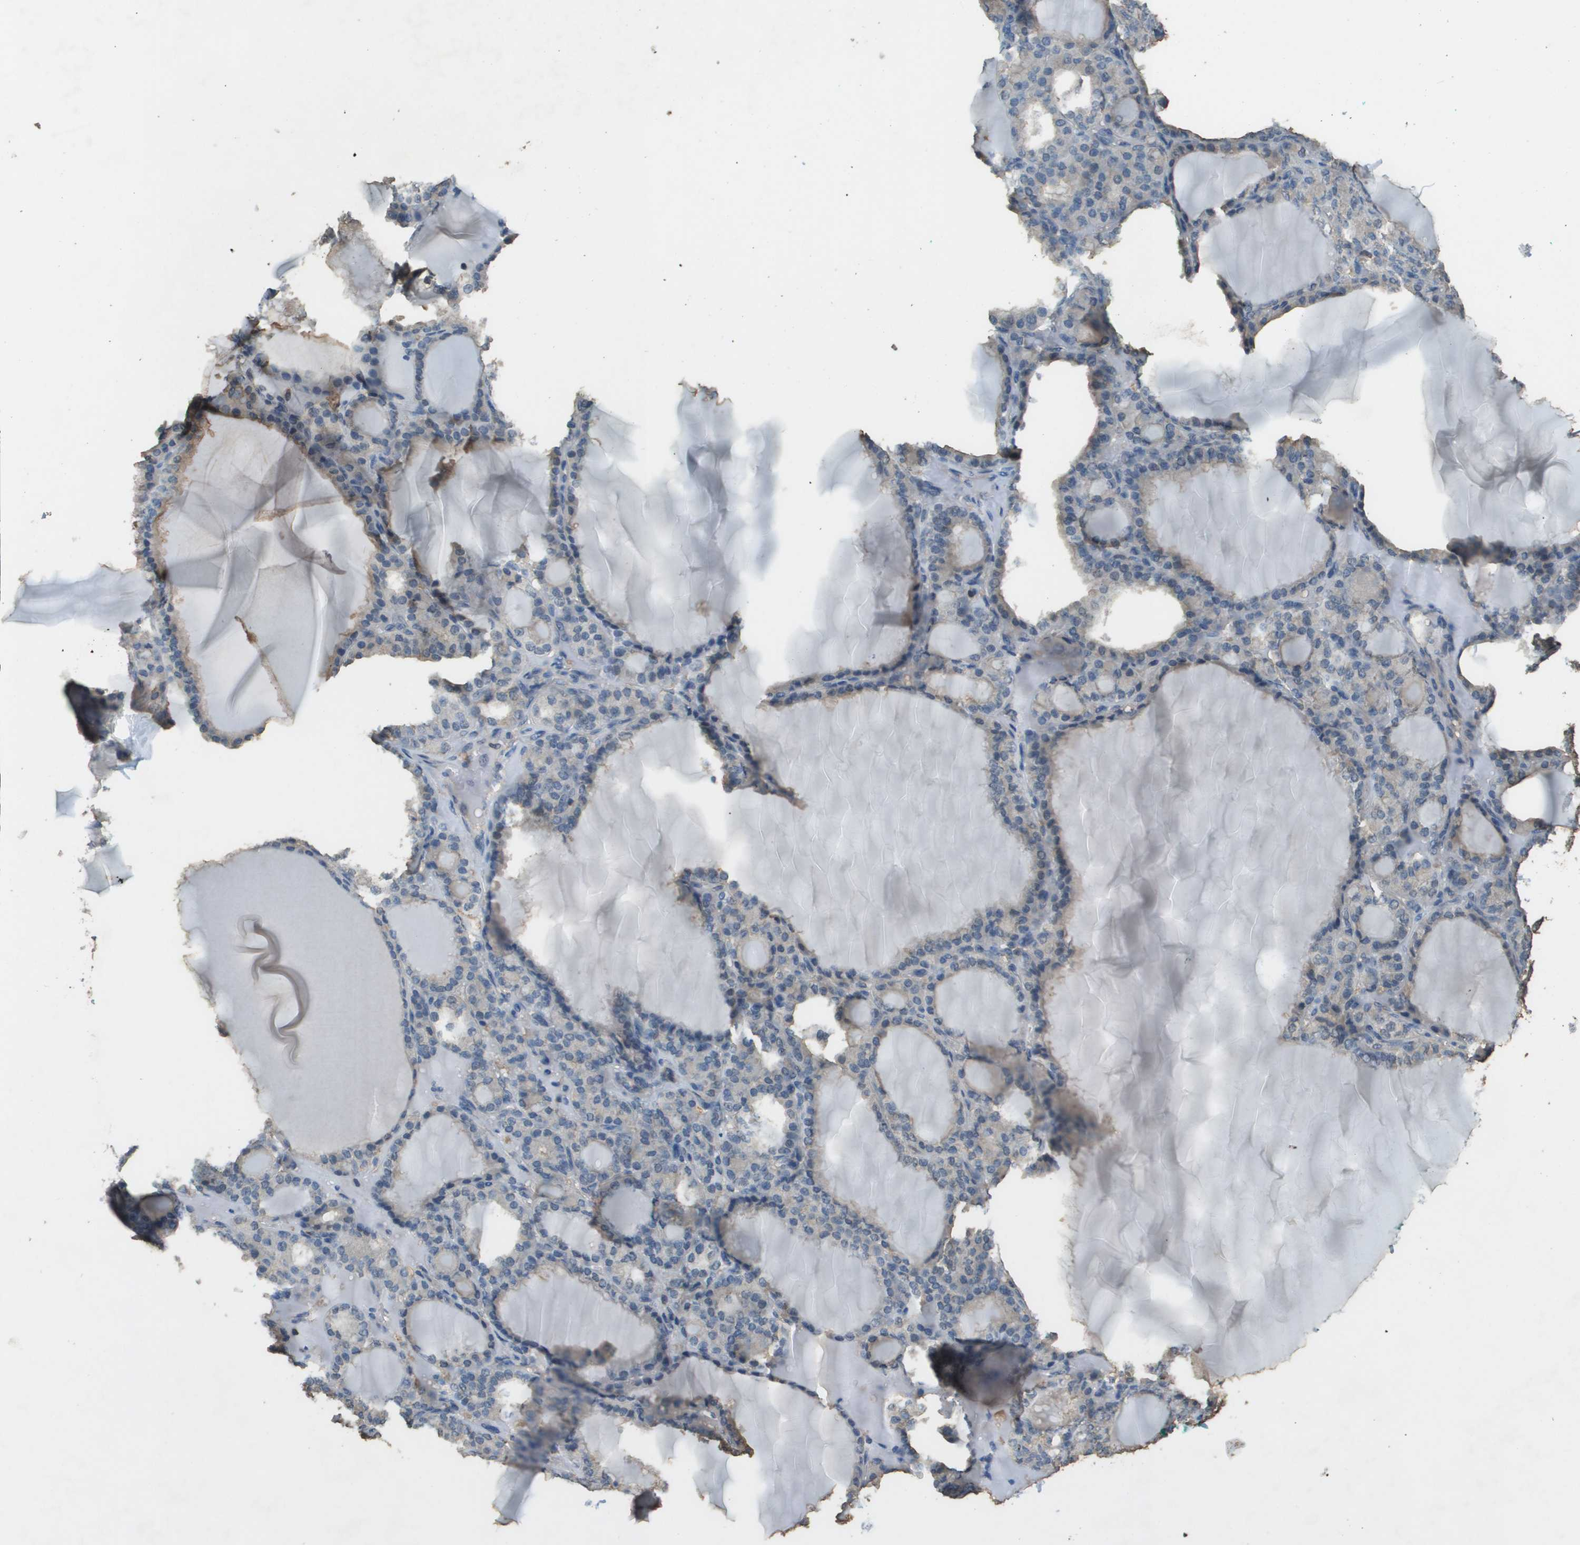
{"staining": {"intensity": "weak", "quantity": "<25%", "location": "cytoplasmic/membranous"}, "tissue": "thyroid gland", "cell_type": "Glandular cells", "image_type": "normal", "snomed": [{"axis": "morphology", "description": "Normal tissue, NOS"}, {"axis": "topography", "description": "Thyroid gland"}], "caption": "Thyroid gland was stained to show a protein in brown. There is no significant expression in glandular cells. (IHC, brightfield microscopy, high magnification).", "gene": "MS4A7", "patient": {"sex": "female", "age": 28}}